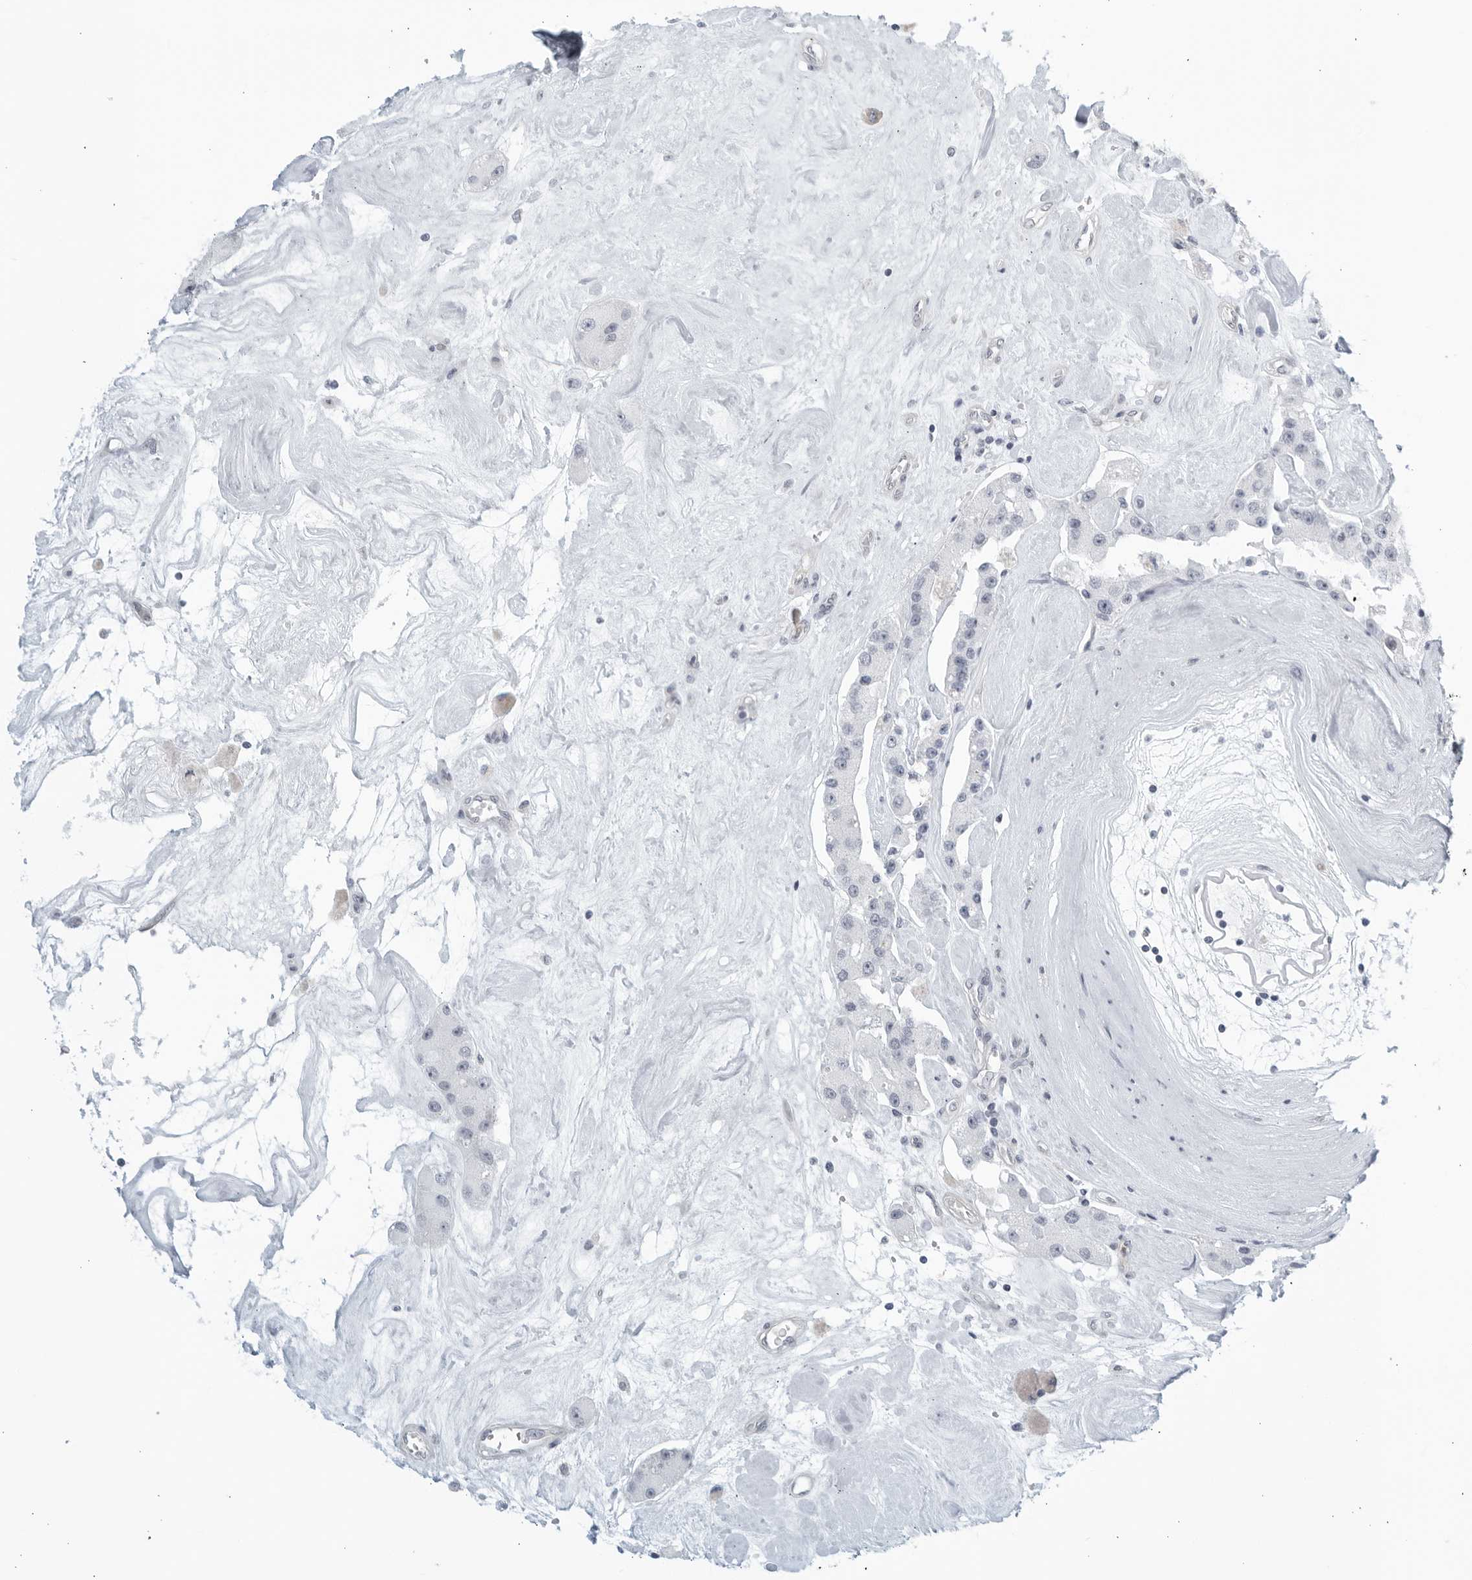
{"staining": {"intensity": "negative", "quantity": "none", "location": "none"}, "tissue": "carcinoid", "cell_type": "Tumor cells", "image_type": "cancer", "snomed": [{"axis": "morphology", "description": "Carcinoid, malignant, NOS"}, {"axis": "topography", "description": "Pancreas"}], "caption": "The IHC micrograph has no significant expression in tumor cells of carcinoid (malignant) tissue. (Stains: DAB IHC with hematoxylin counter stain, Microscopy: brightfield microscopy at high magnification).", "gene": "KLK7", "patient": {"sex": "male", "age": 41}}